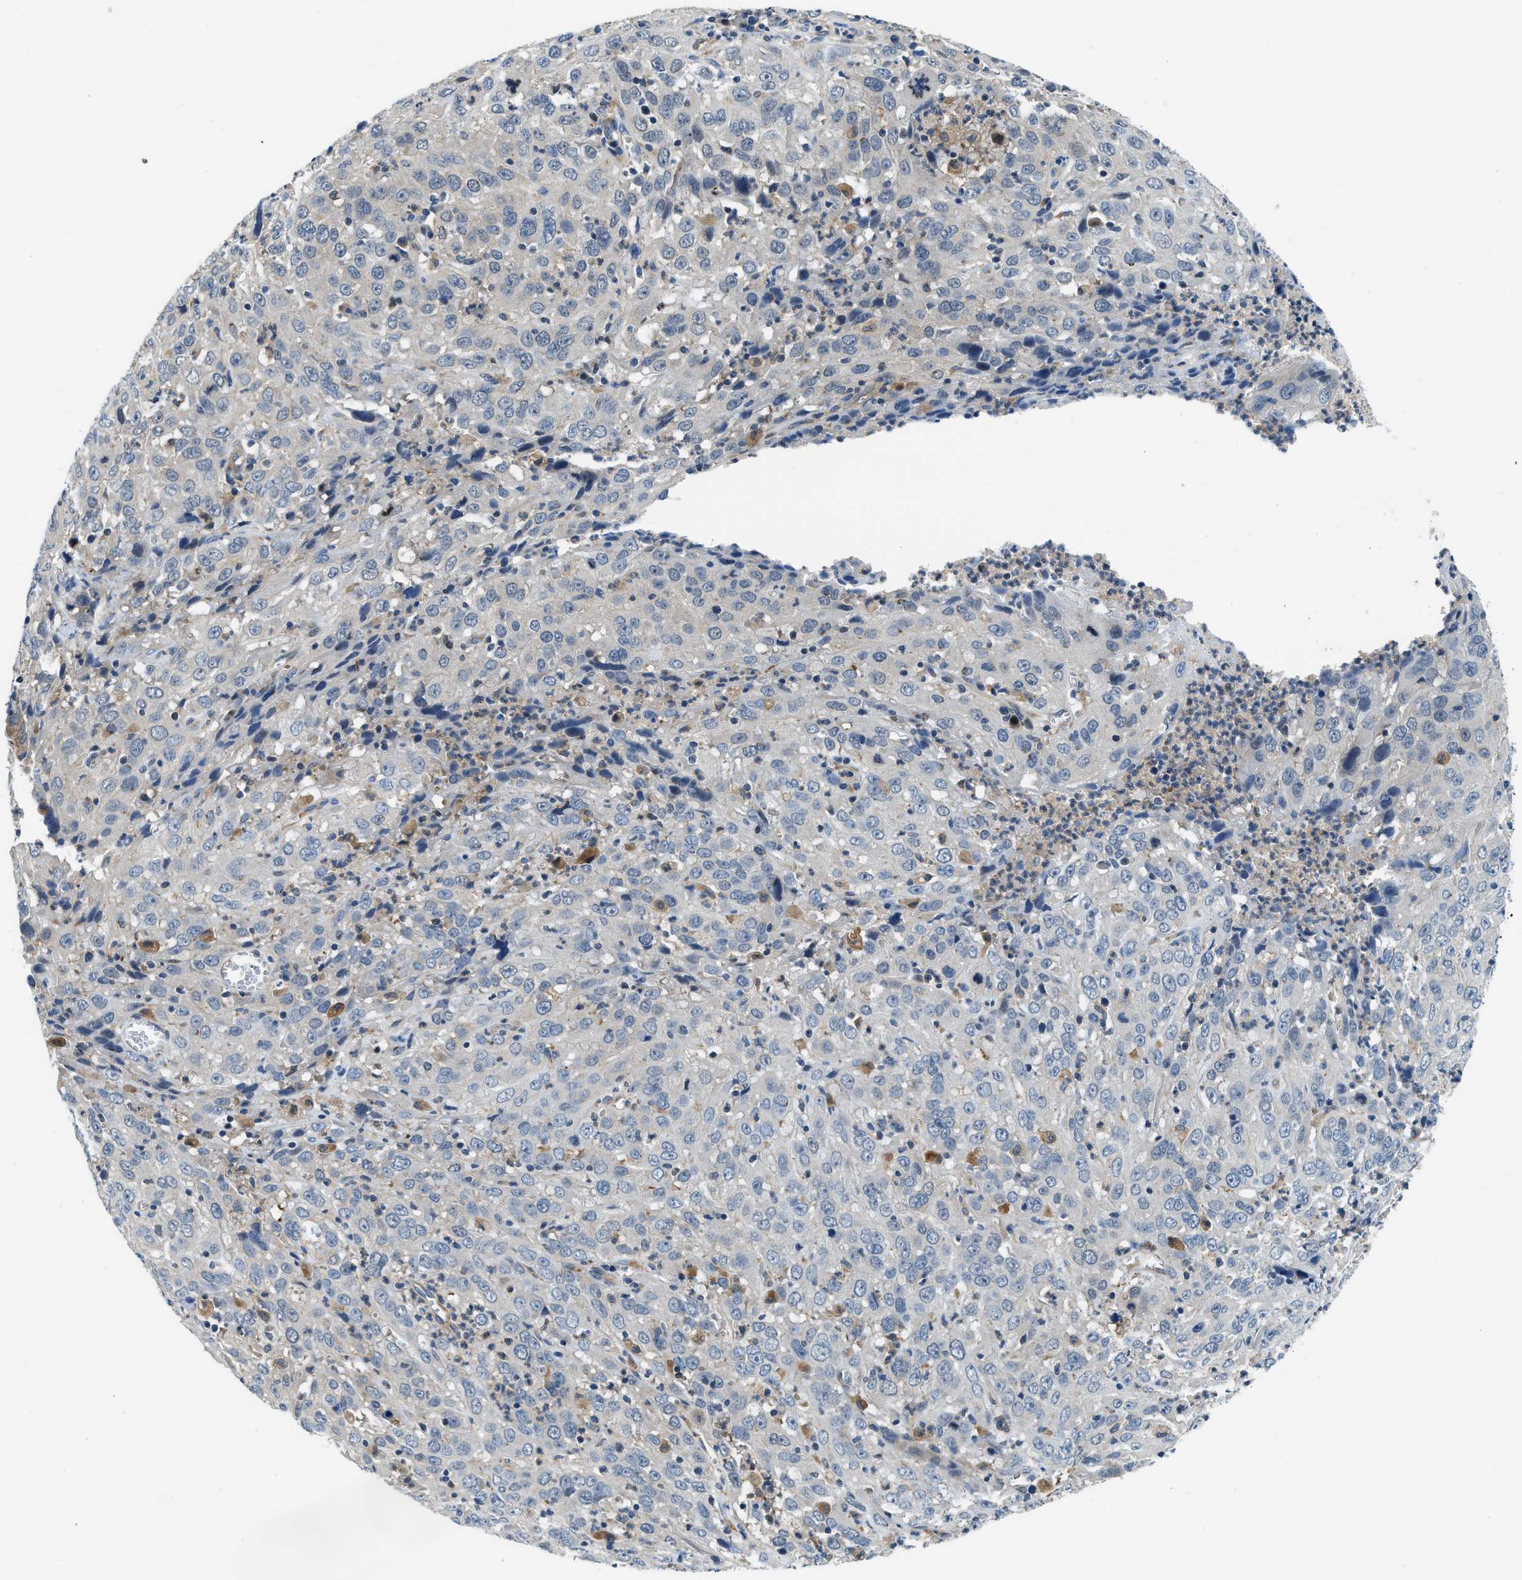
{"staining": {"intensity": "negative", "quantity": "none", "location": "none"}, "tissue": "cervical cancer", "cell_type": "Tumor cells", "image_type": "cancer", "snomed": [{"axis": "morphology", "description": "Squamous cell carcinoma, NOS"}, {"axis": "topography", "description": "Cervix"}], "caption": "This histopathology image is of squamous cell carcinoma (cervical) stained with immunohistochemistry to label a protein in brown with the nuclei are counter-stained blue. There is no staining in tumor cells.", "gene": "LPIN2", "patient": {"sex": "female", "age": 32}}